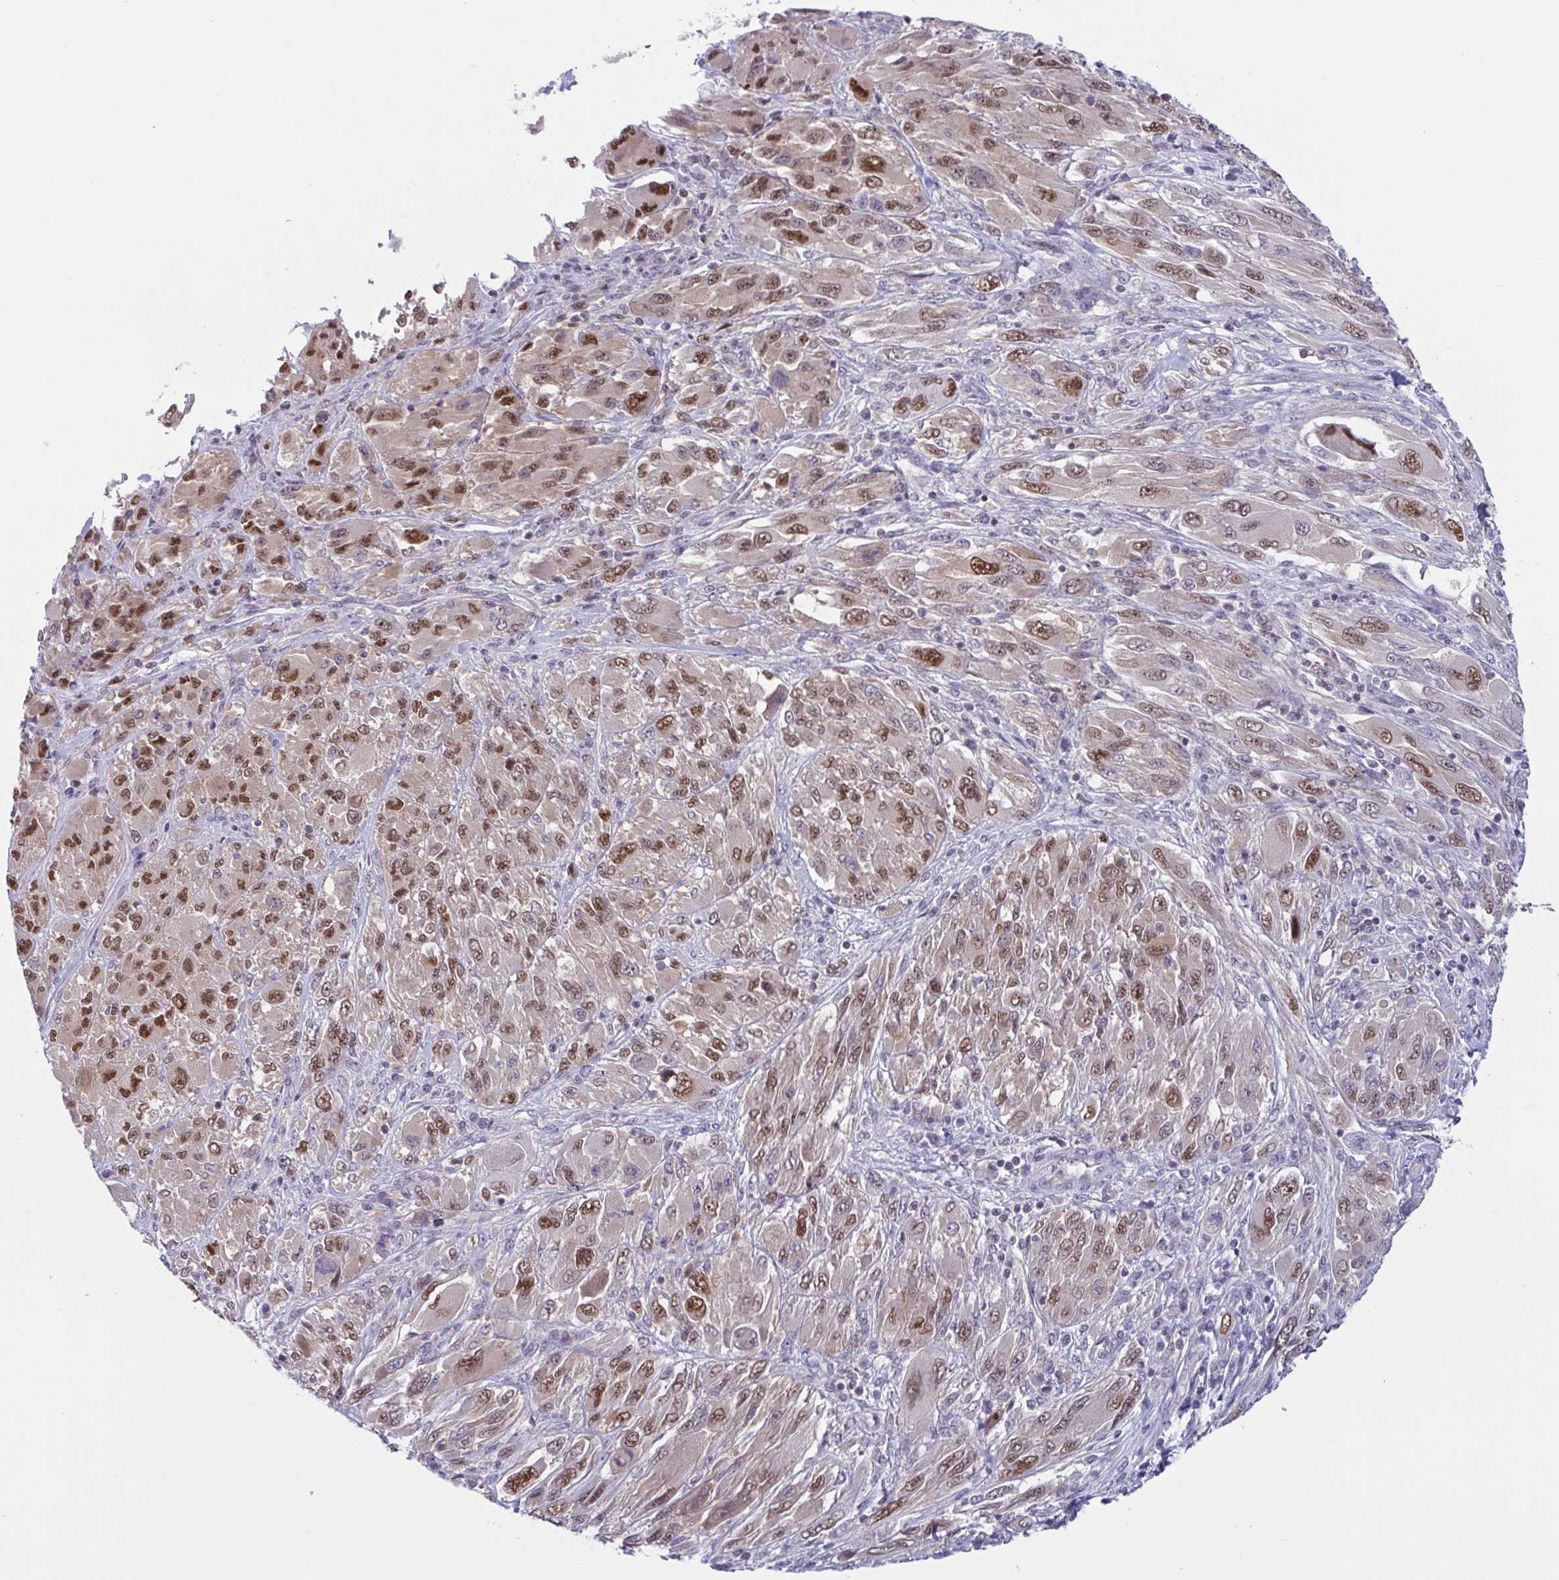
{"staining": {"intensity": "moderate", "quantity": ">75%", "location": "nuclear"}, "tissue": "melanoma", "cell_type": "Tumor cells", "image_type": "cancer", "snomed": [{"axis": "morphology", "description": "Malignant melanoma, NOS"}, {"axis": "topography", "description": "Skin"}], "caption": "Immunohistochemical staining of human melanoma displays medium levels of moderate nuclear positivity in about >75% of tumor cells.", "gene": "TSN", "patient": {"sex": "female", "age": 91}}